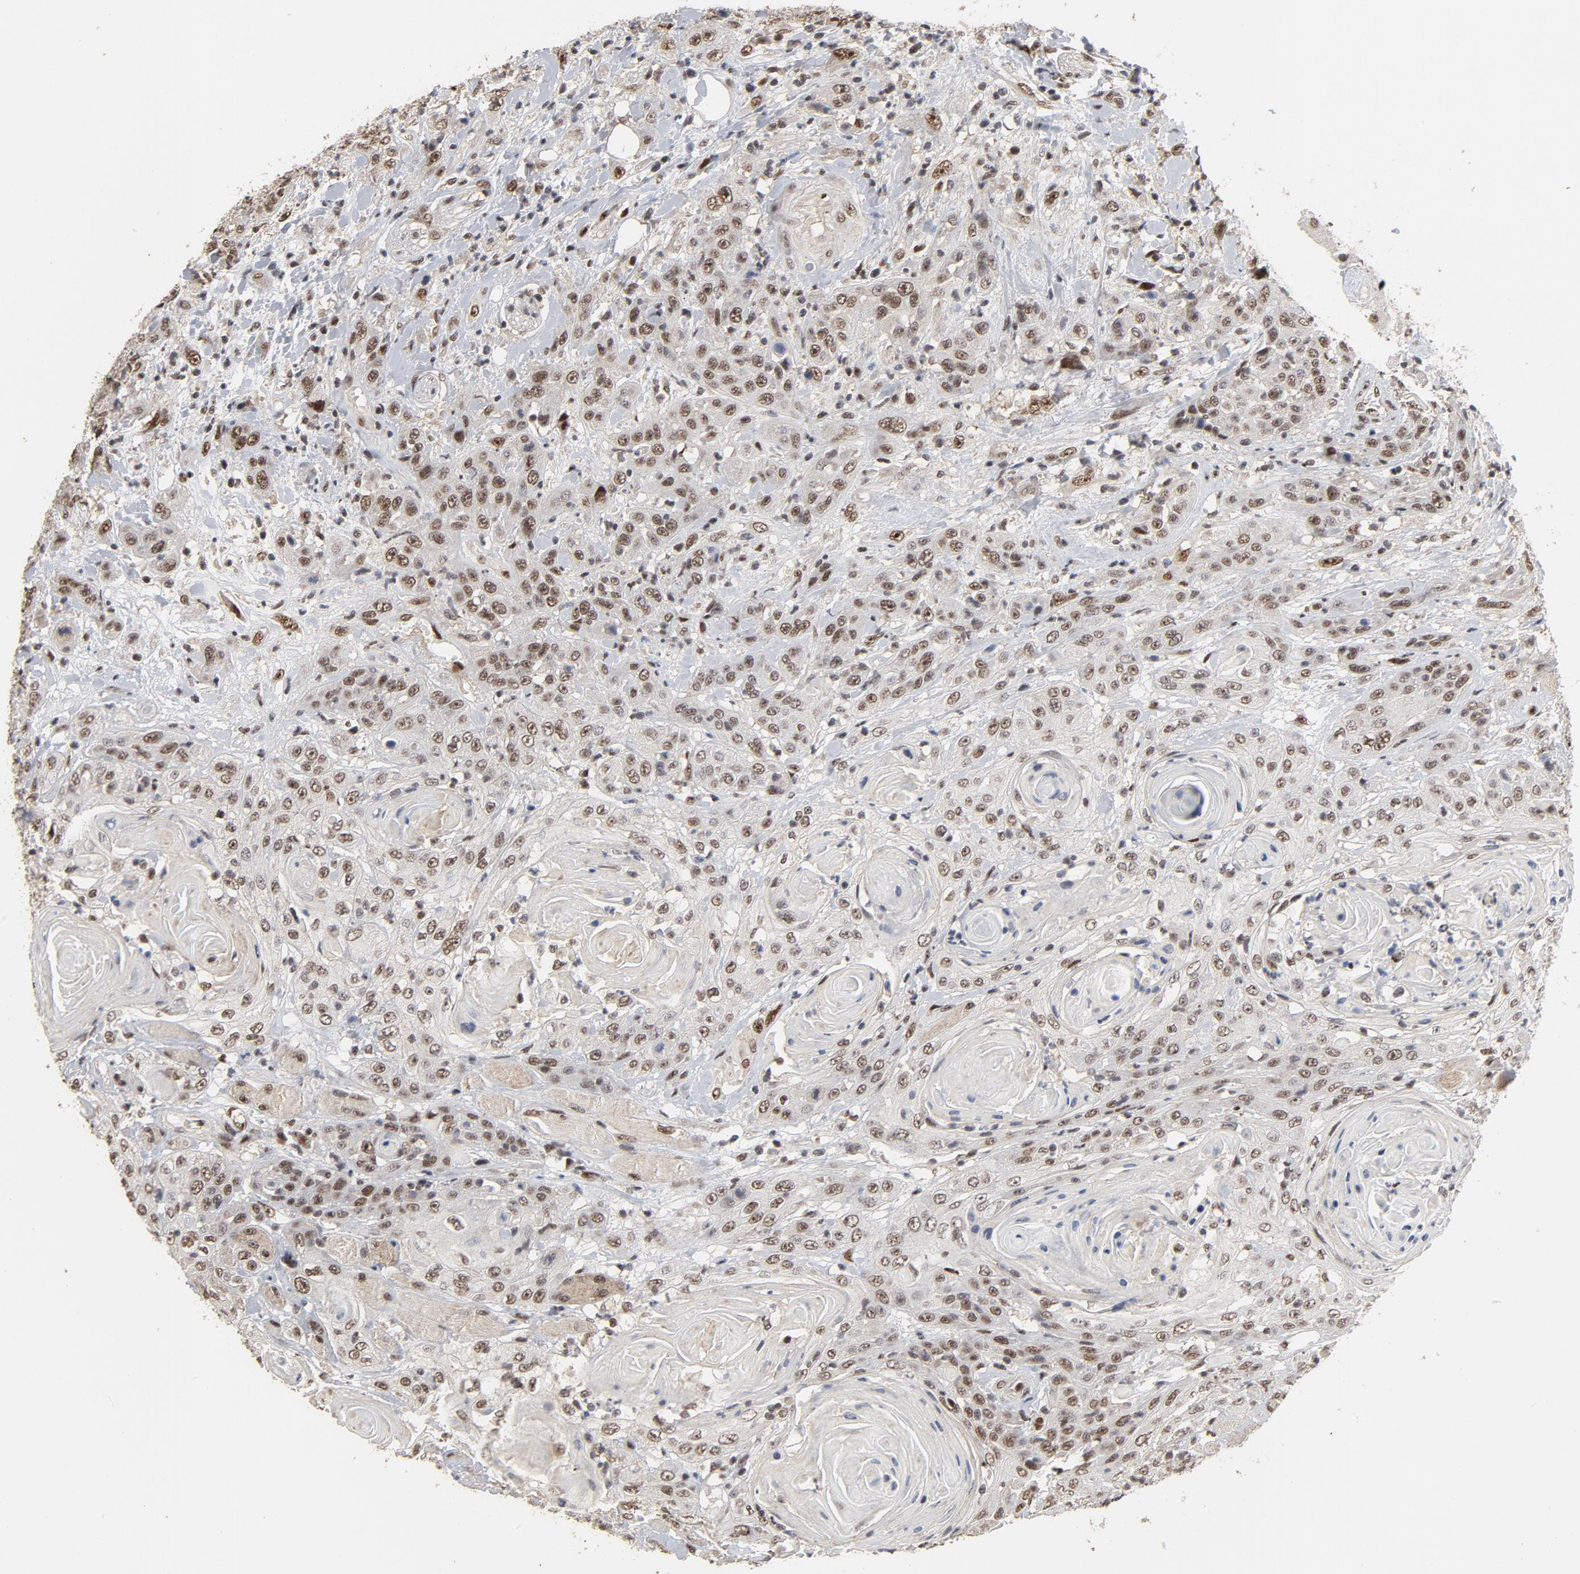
{"staining": {"intensity": "moderate", "quantity": ">75%", "location": "nuclear"}, "tissue": "head and neck cancer", "cell_type": "Tumor cells", "image_type": "cancer", "snomed": [{"axis": "morphology", "description": "Squamous cell carcinoma, NOS"}, {"axis": "topography", "description": "Head-Neck"}], "caption": "IHC image of neoplastic tissue: human squamous cell carcinoma (head and neck) stained using IHC exhibits medium levels of moderate protein expression localized specifically in the nuclear of tumor cells, appearing as a nuclear brown color.", "gene": "TP53RK", "patient": {"sex": "female", "age": 84}}